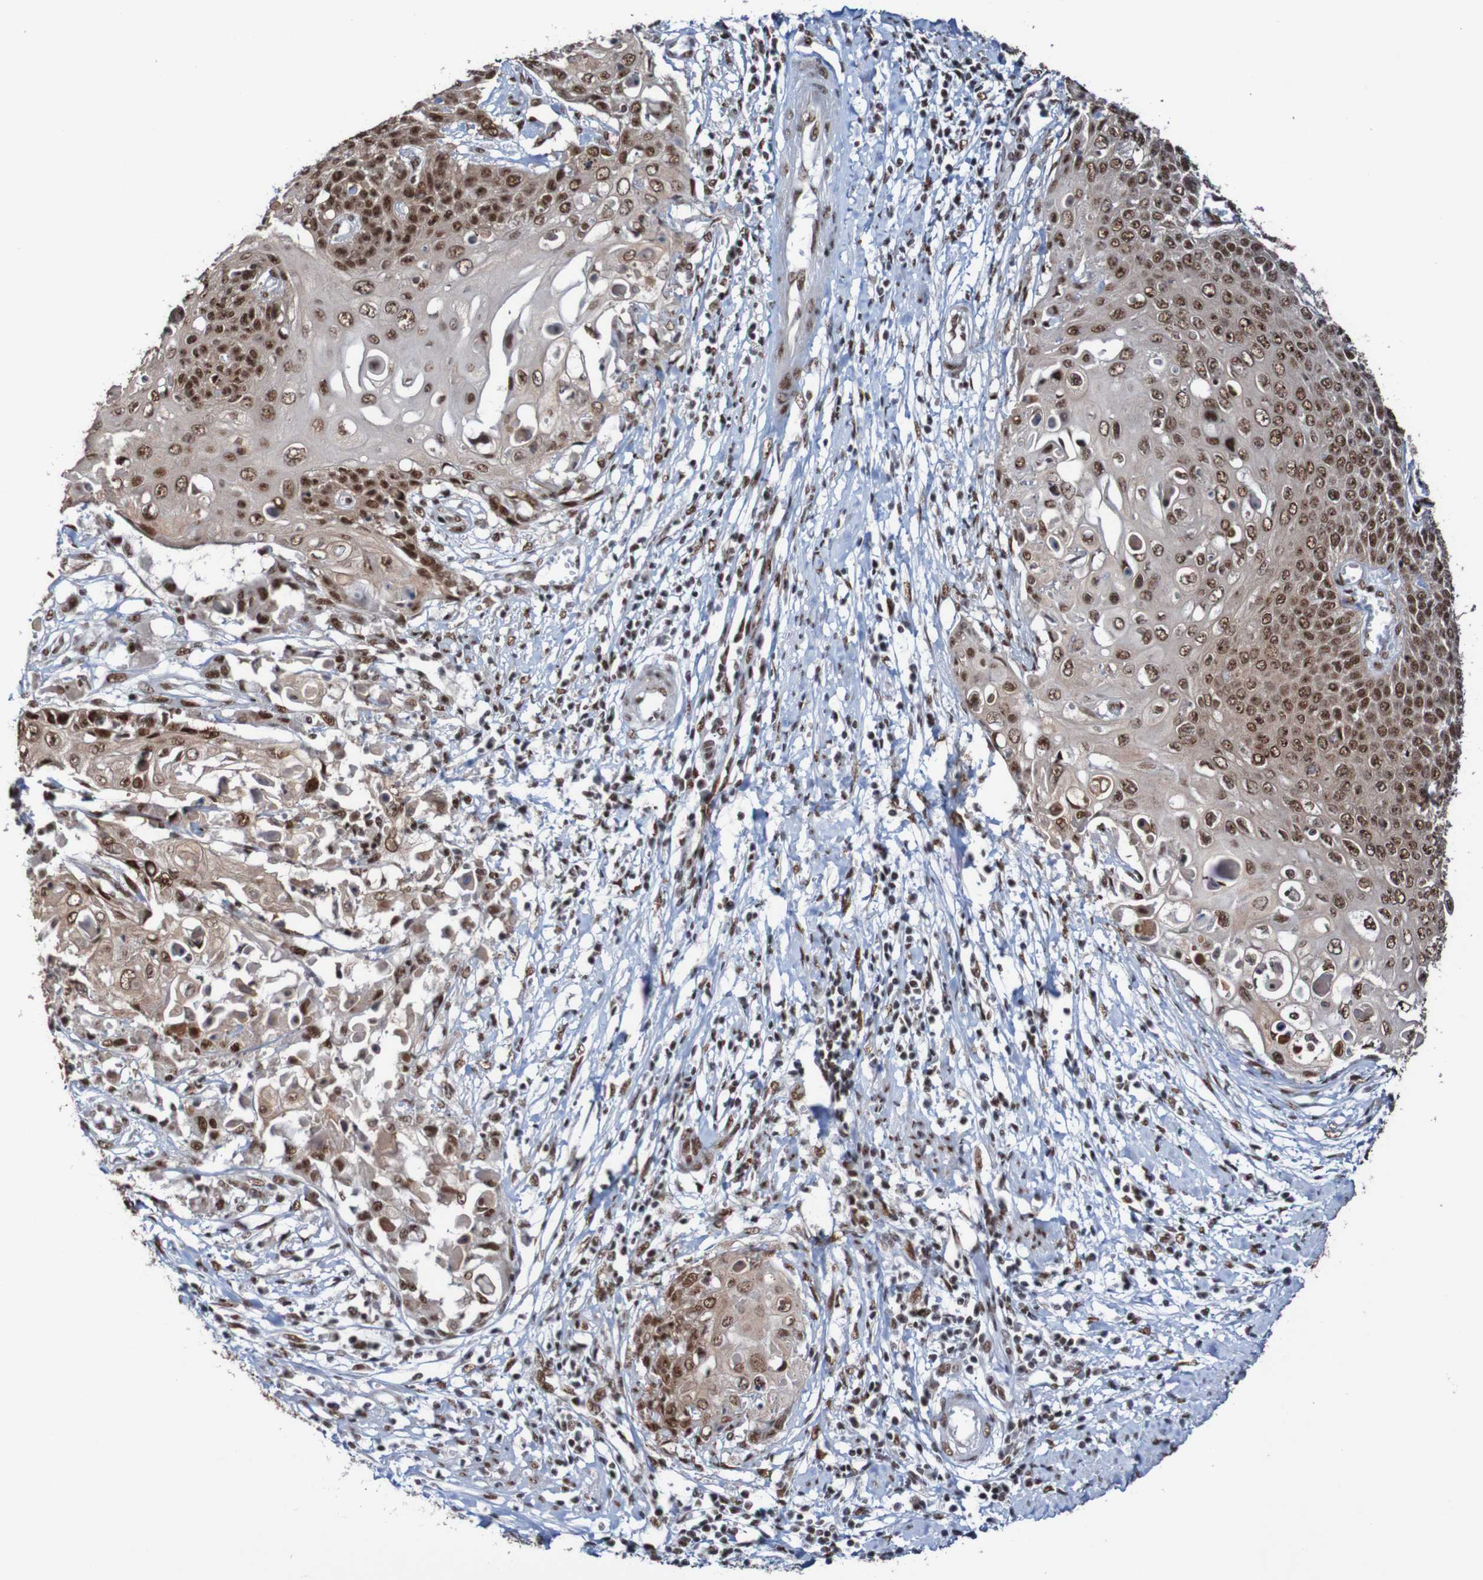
{"staining": {"intensity": "strong", "quantity": ">75%", "location": "cytoplasmic/membranous,nuclear"}, "tissue": "cervical cancer", "cell_type": "Tumor cells", "image_type": "cancer", "snomed": [{"axis": "morphology", "description": "Squamous cell carcinoma, NOS"}, {"axis": "topography", "description": "Cervix"}], "caption": "Strong cytoplasmic/membranous and nuclear expression is present in approximately >75% of tumor cells in squamous cell carcinoma (cervical).", "gene": "CDC5L", "patient": {"sex": "female", "age": 39}}